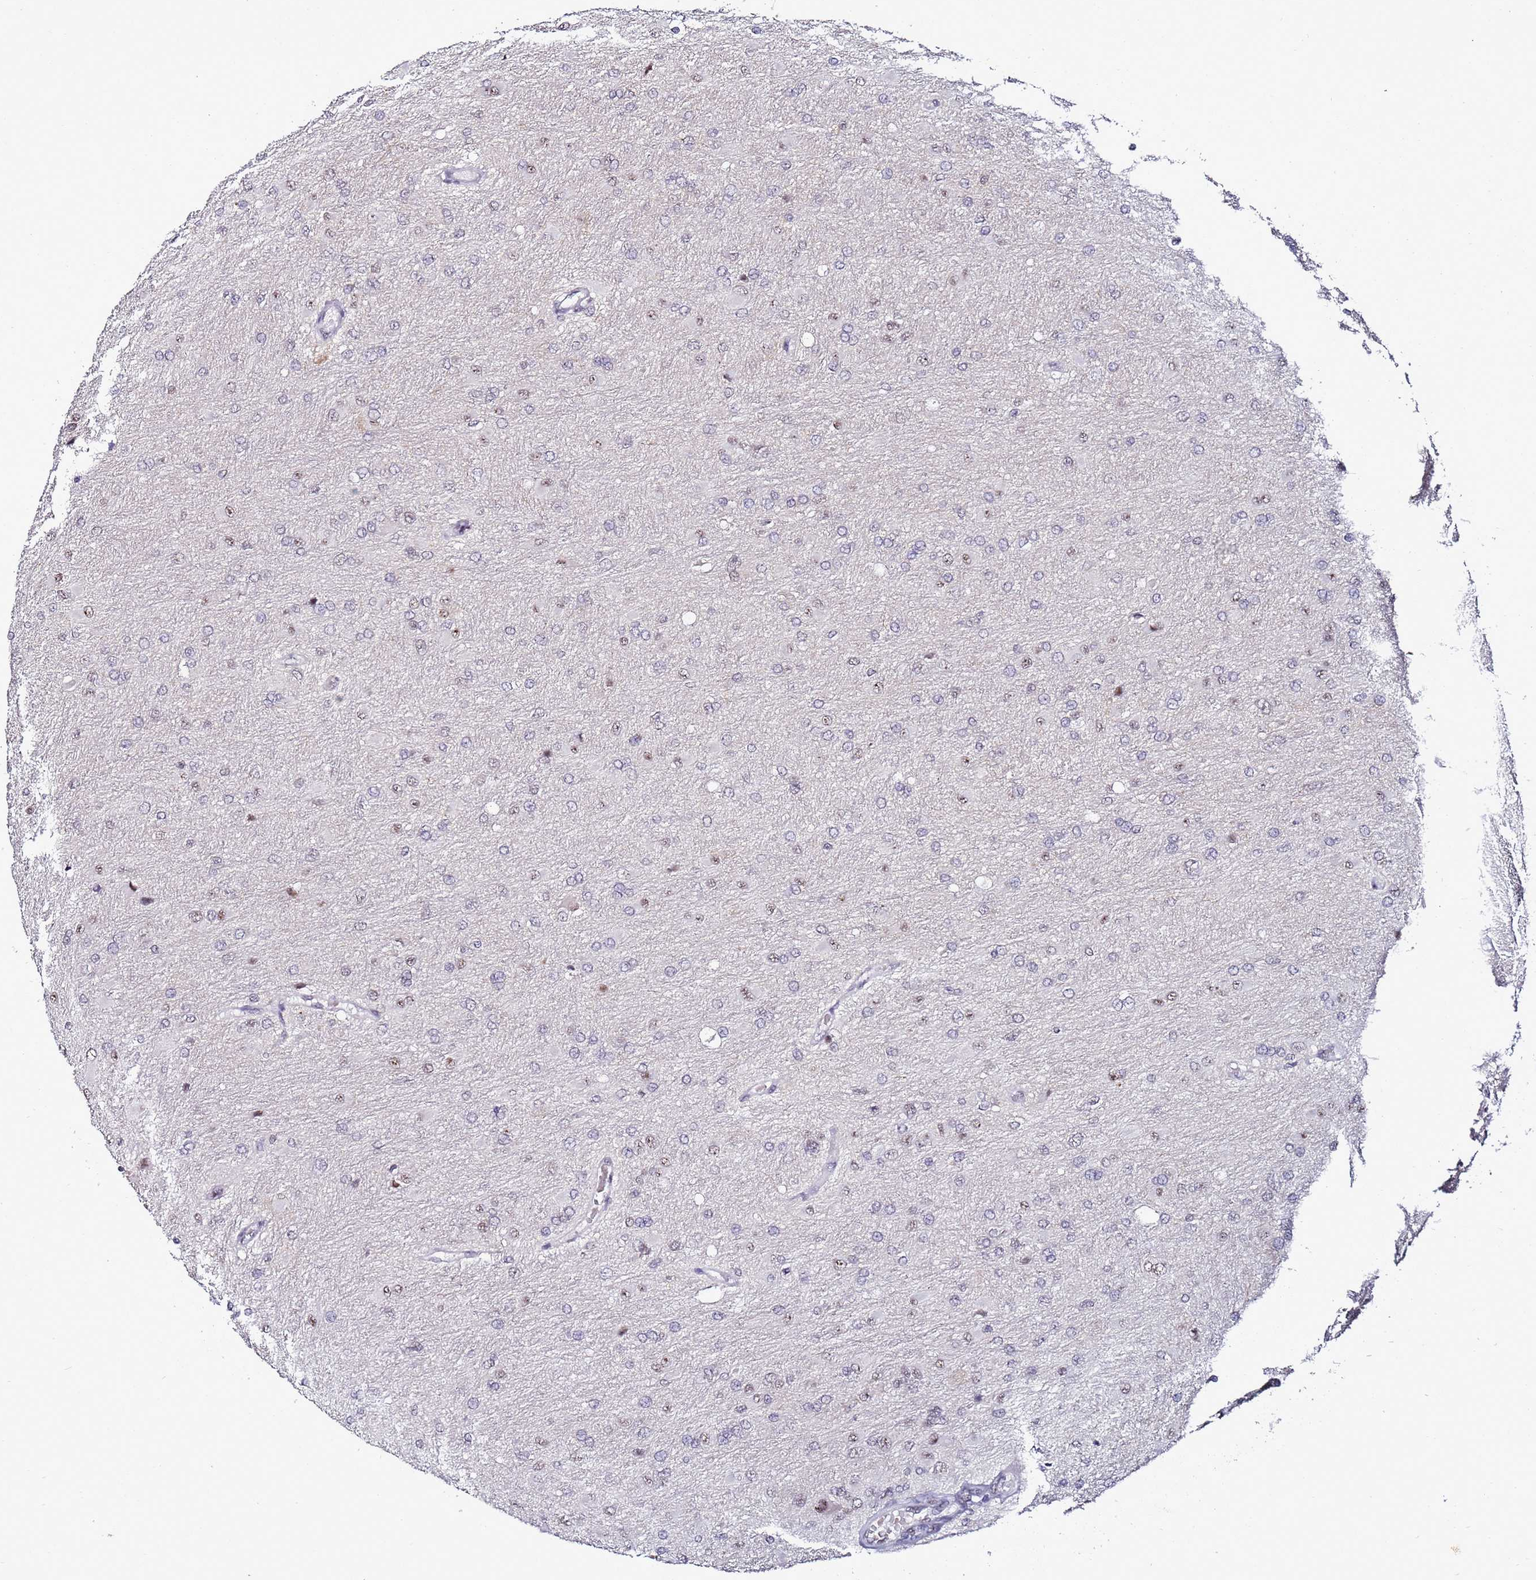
{"staining": {"intensity": "weak", "quantity": "<25%", "location": "nuclear"}, "tissue": "glioma", "cell_type": "Tumor cells", "image_type": "cancer", "snomed": [{"axis": "morphology", "description": "Glioma, malignant, High grade"}, {"axis": "topography", "description": "Cerebral cortex"}], "caption": "The micrograph demonstrates no significant staining in tumor cells of glioma.", "gene": "PSMA7", "patient": {"sex": "female", "age": 36}}